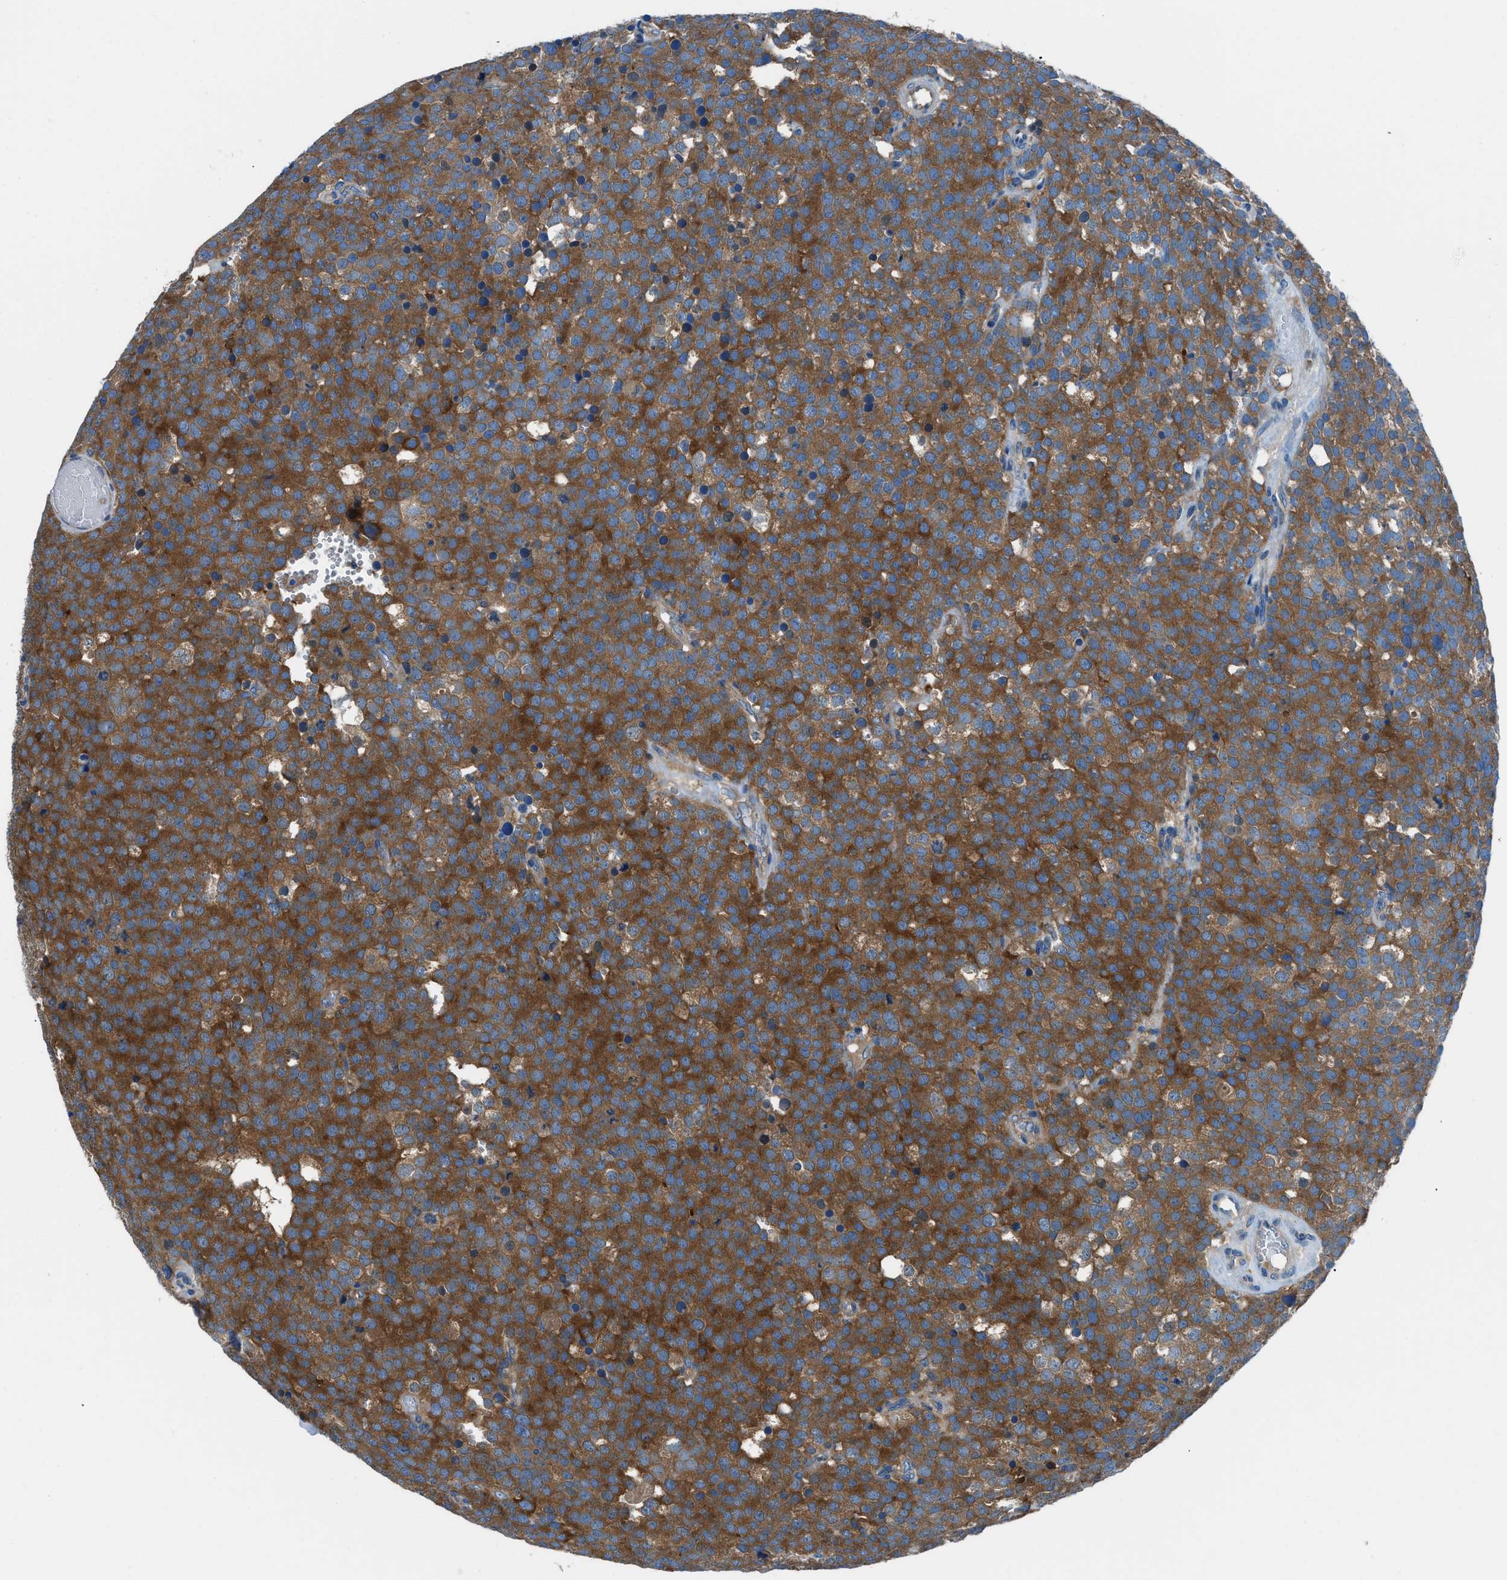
{"staining": {"intensity": "strong", "quantity": ">75%", "location": "cytoplasmic/membranous"}, "tissue": "testis cancer", "cell_type": "Tumor cells", "image_type": "cancer", "snomed": [{"axis": "morphology", "description": "Normal tissue, NOS"}, {"axis": "morphology", "description": "Seminoma, NOS"}, {"axis": "topography", "description": "Testis"}], "caption": "A high amount of strong cytoplasmic/membranous positivity is appreciated in about >75% of tumor cells in seminoma (testis) tissue.", "gene": "SARS1", "patient": {"sex": "male", "age": 71}}